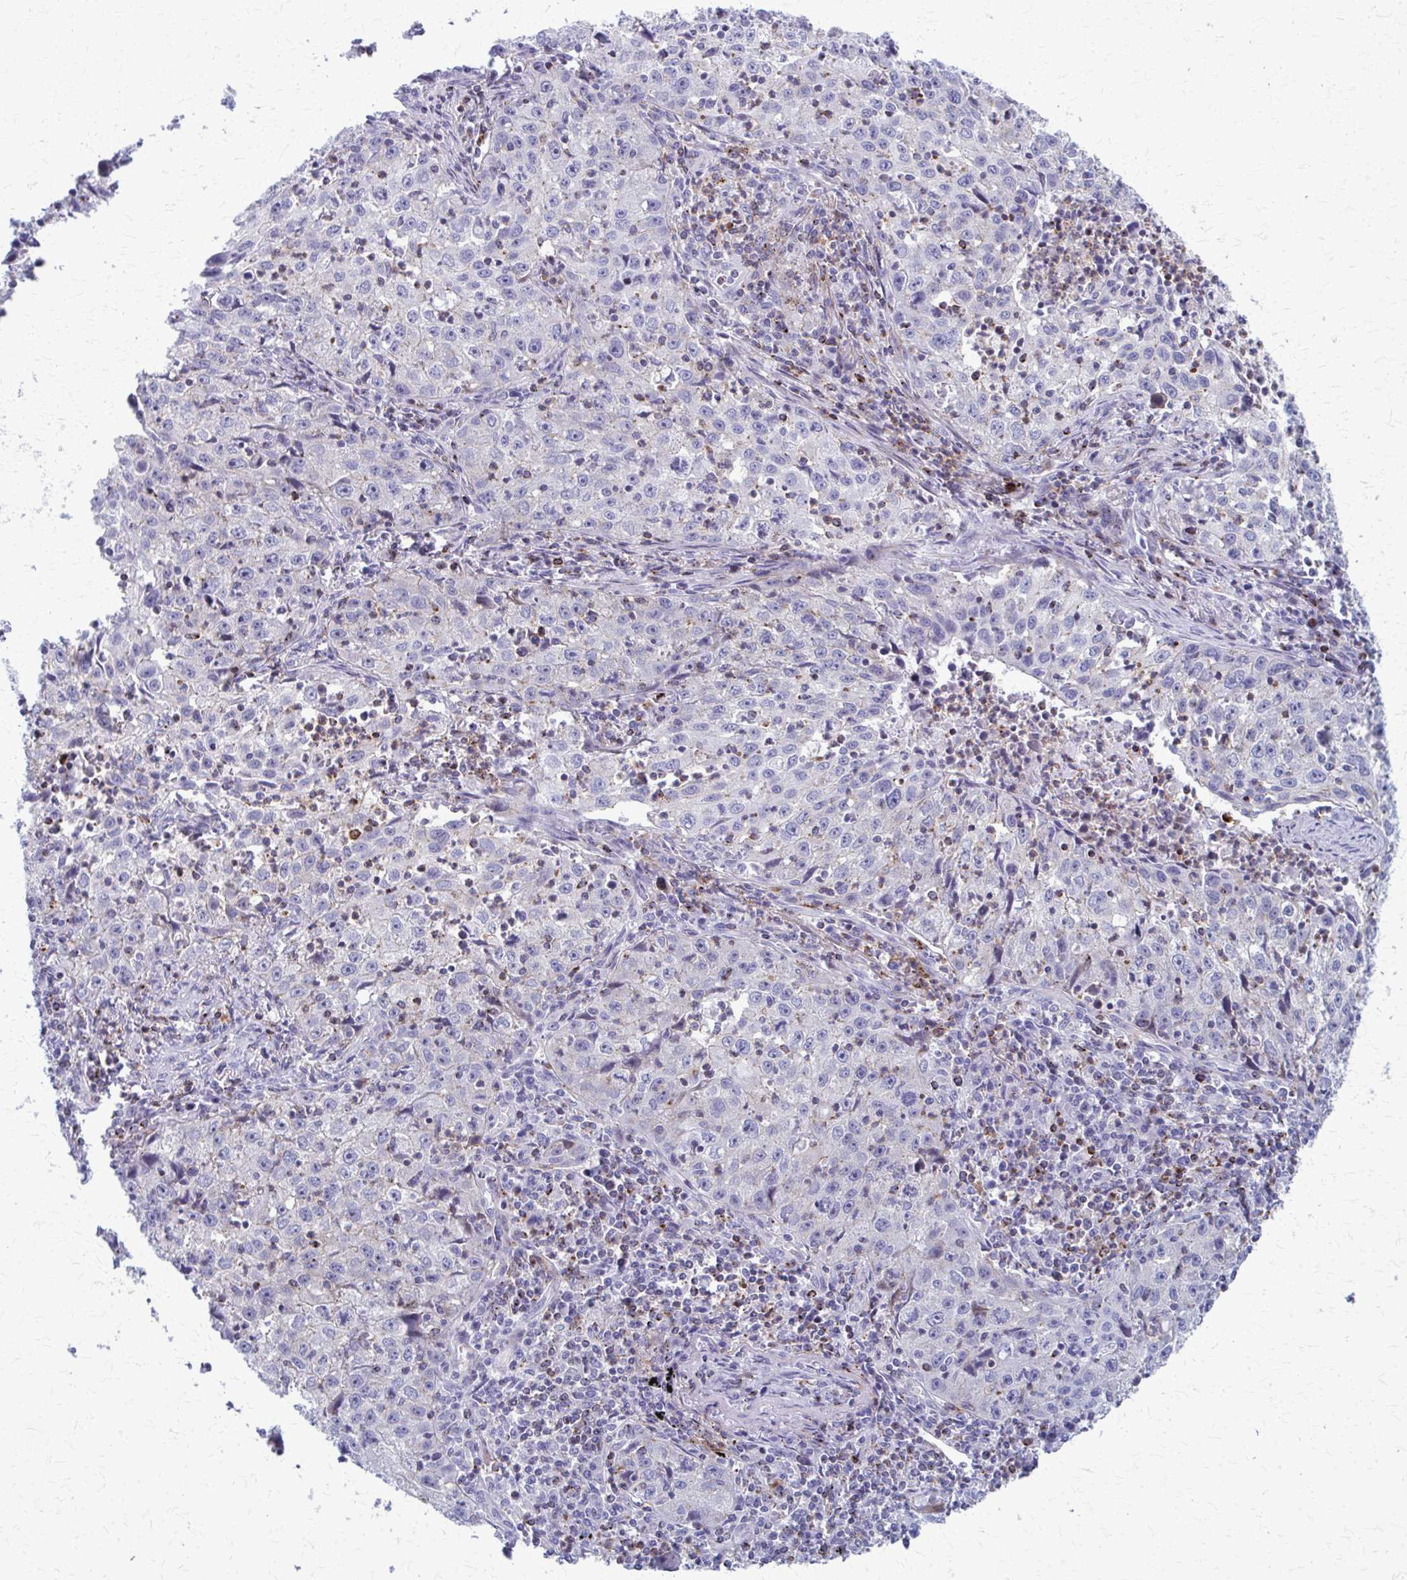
{"staining": {"intensity": "negative", "quantity": "none", "location": "none"}, "tissue": "lung cancer", "cell_type": "Tumor cells", "image_type": "cancer", "snomed": [{"axis": "morphology", "description": "Squamous cell carcinoma, NOS"}, {"axis": "topography", "description": "Lung"}], "caption": "Immunohistochemical staining of human lung cancer (squamous cell carcinoma) demonstrates no significant expression in tumor cells. (Immunohistochemistry (ihc), brightfield microscopy, high magnification).", "gene": "PEDS1", "patient": {"sex": "male", "age": 71}}